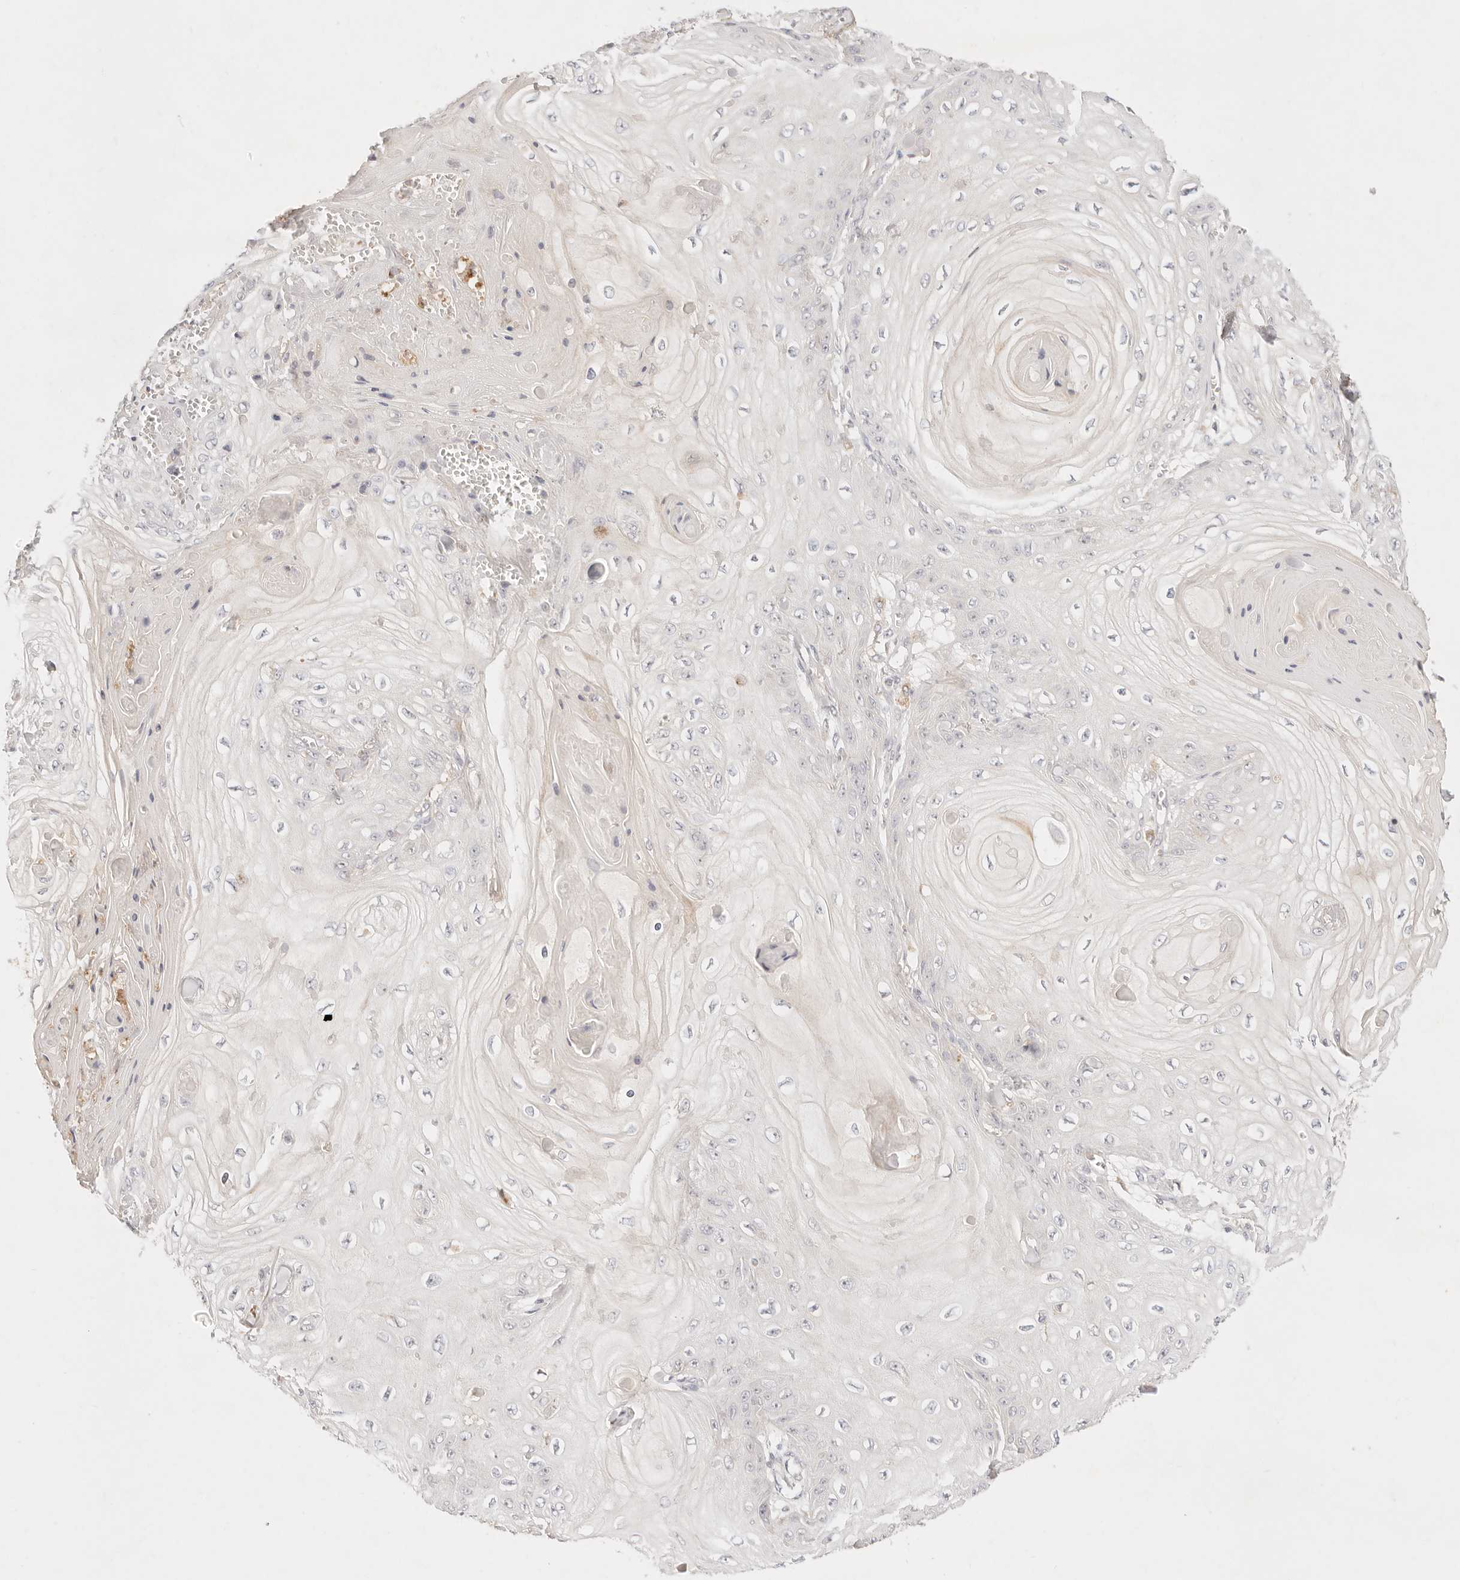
{"staining": {"intensity": "negative", "quantity": "none", "location": "none"}, "tissue": "skin cancer", "cell_type": "Tumor cells", "image_type": "cancer", "snomed": [{"axis": "morphology", "description": "Squamous cell carcinoma, NOS"}, {"axis": "topography", "description": "Skin"}], "caption": "This photomicrograph is of skin cancer stained with immunohistochemistry (IHC) to label a protein in brown with the nuclei are counter-stained blue. There is no staining in tumor cells.", "gene": "GPR84", "patient": {"sex": "male", "age": 74}}